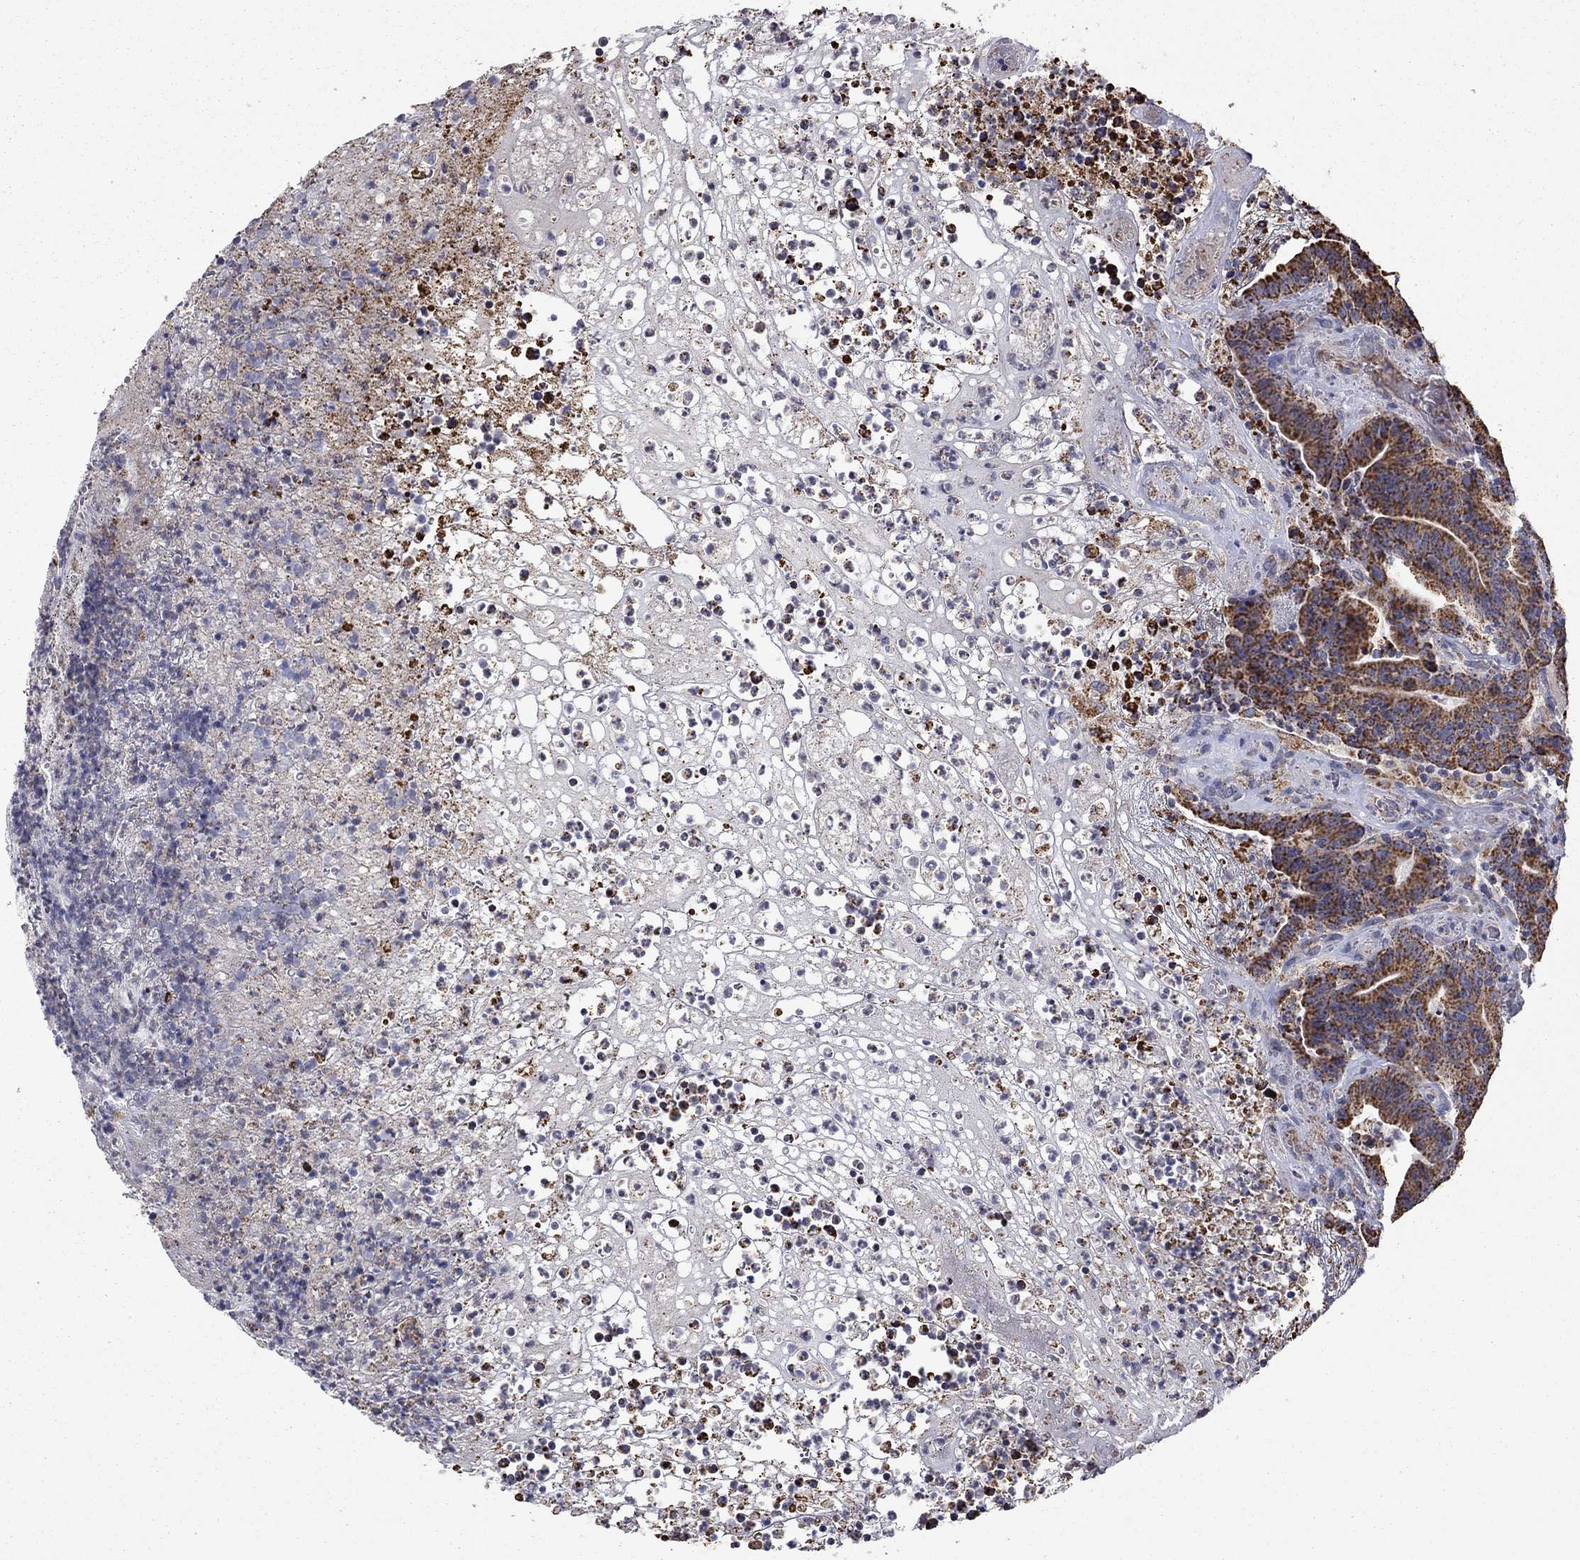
{"staining": {"intensity": "strong", "quantity": "25%-75%", "location": "cytoplasmic/membranous"}, "tissue": "colorectal cancer", "cell_type": "Tumor cells", "image_type": "cancer", "snomed": [{"axis": "morphology", "description": "Adenocarcinoma, NOS"}, {"axis": "topography", "description": "Colon"}], "caption": "Immunohistochemistry (IHC) image of human colorectal cancer (adenocarcinoma) stained for a protein (brown), which reveals high levels of strong cytoplasmic/membranous positivity in about 25%-75% of tumor cells.", "gene": "HPS5", "patient": {"sex": "female", "age": 75}}